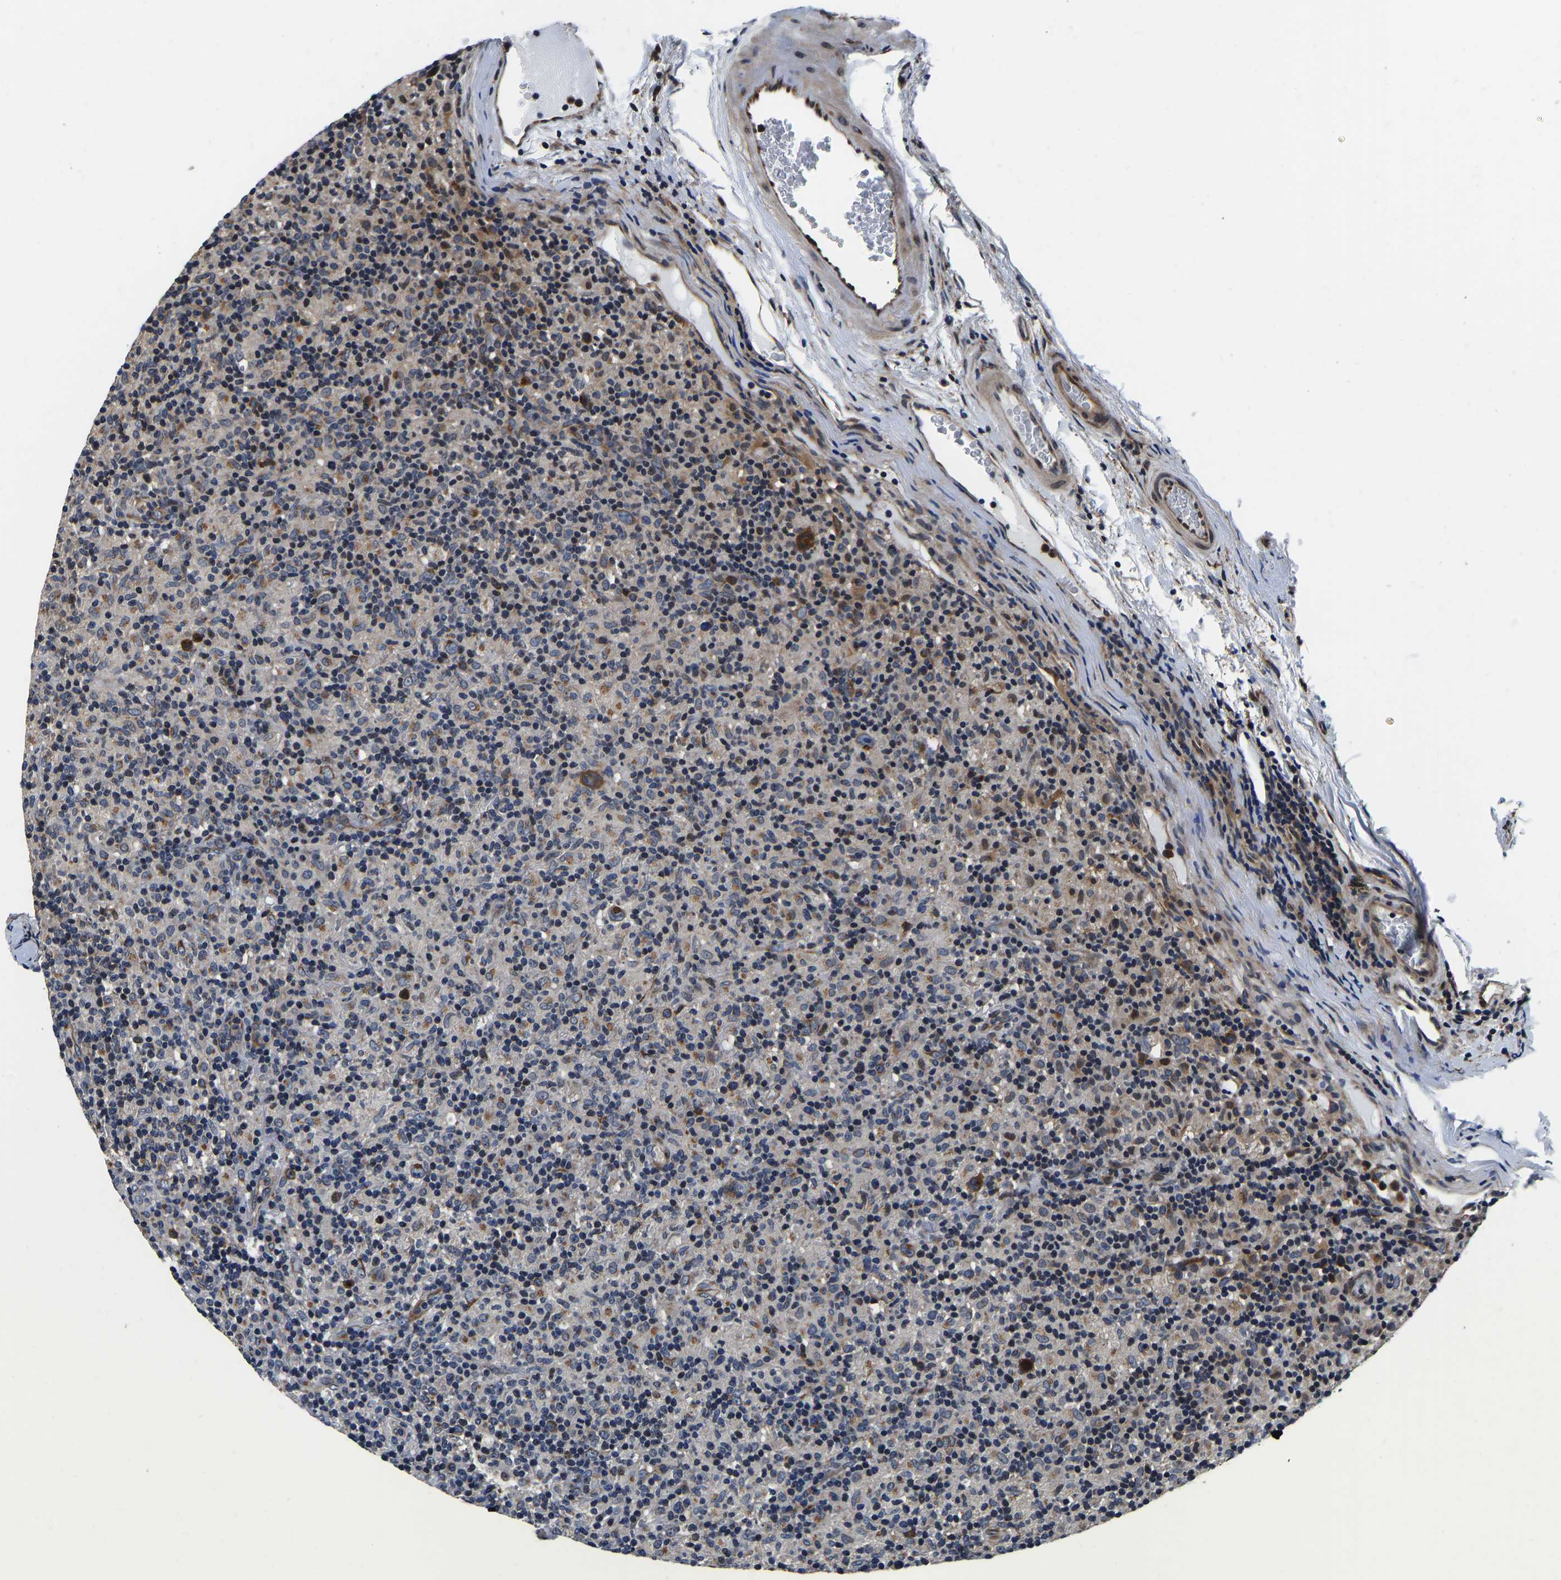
{"staining": {"intensity": "moderate", "quantity": ">75%", "location": "cytoplasmic/membranous"}, "tissue": "lymphoma", "cell_type": "Tumor cells", "image_type": "cancer", "snomed": [{"axis": "morphology", "description": "Hodgkin's disease, NOS"}, {"axis": "topography", "description": "Lymph node"}], "caption": "Tumor cells reveal moderate cytoplasmic/membranous staining in approximately >75% of cells in lymphoma.", "gene": "RABAC1", "patient": {"sex": "male", "age": 70}}